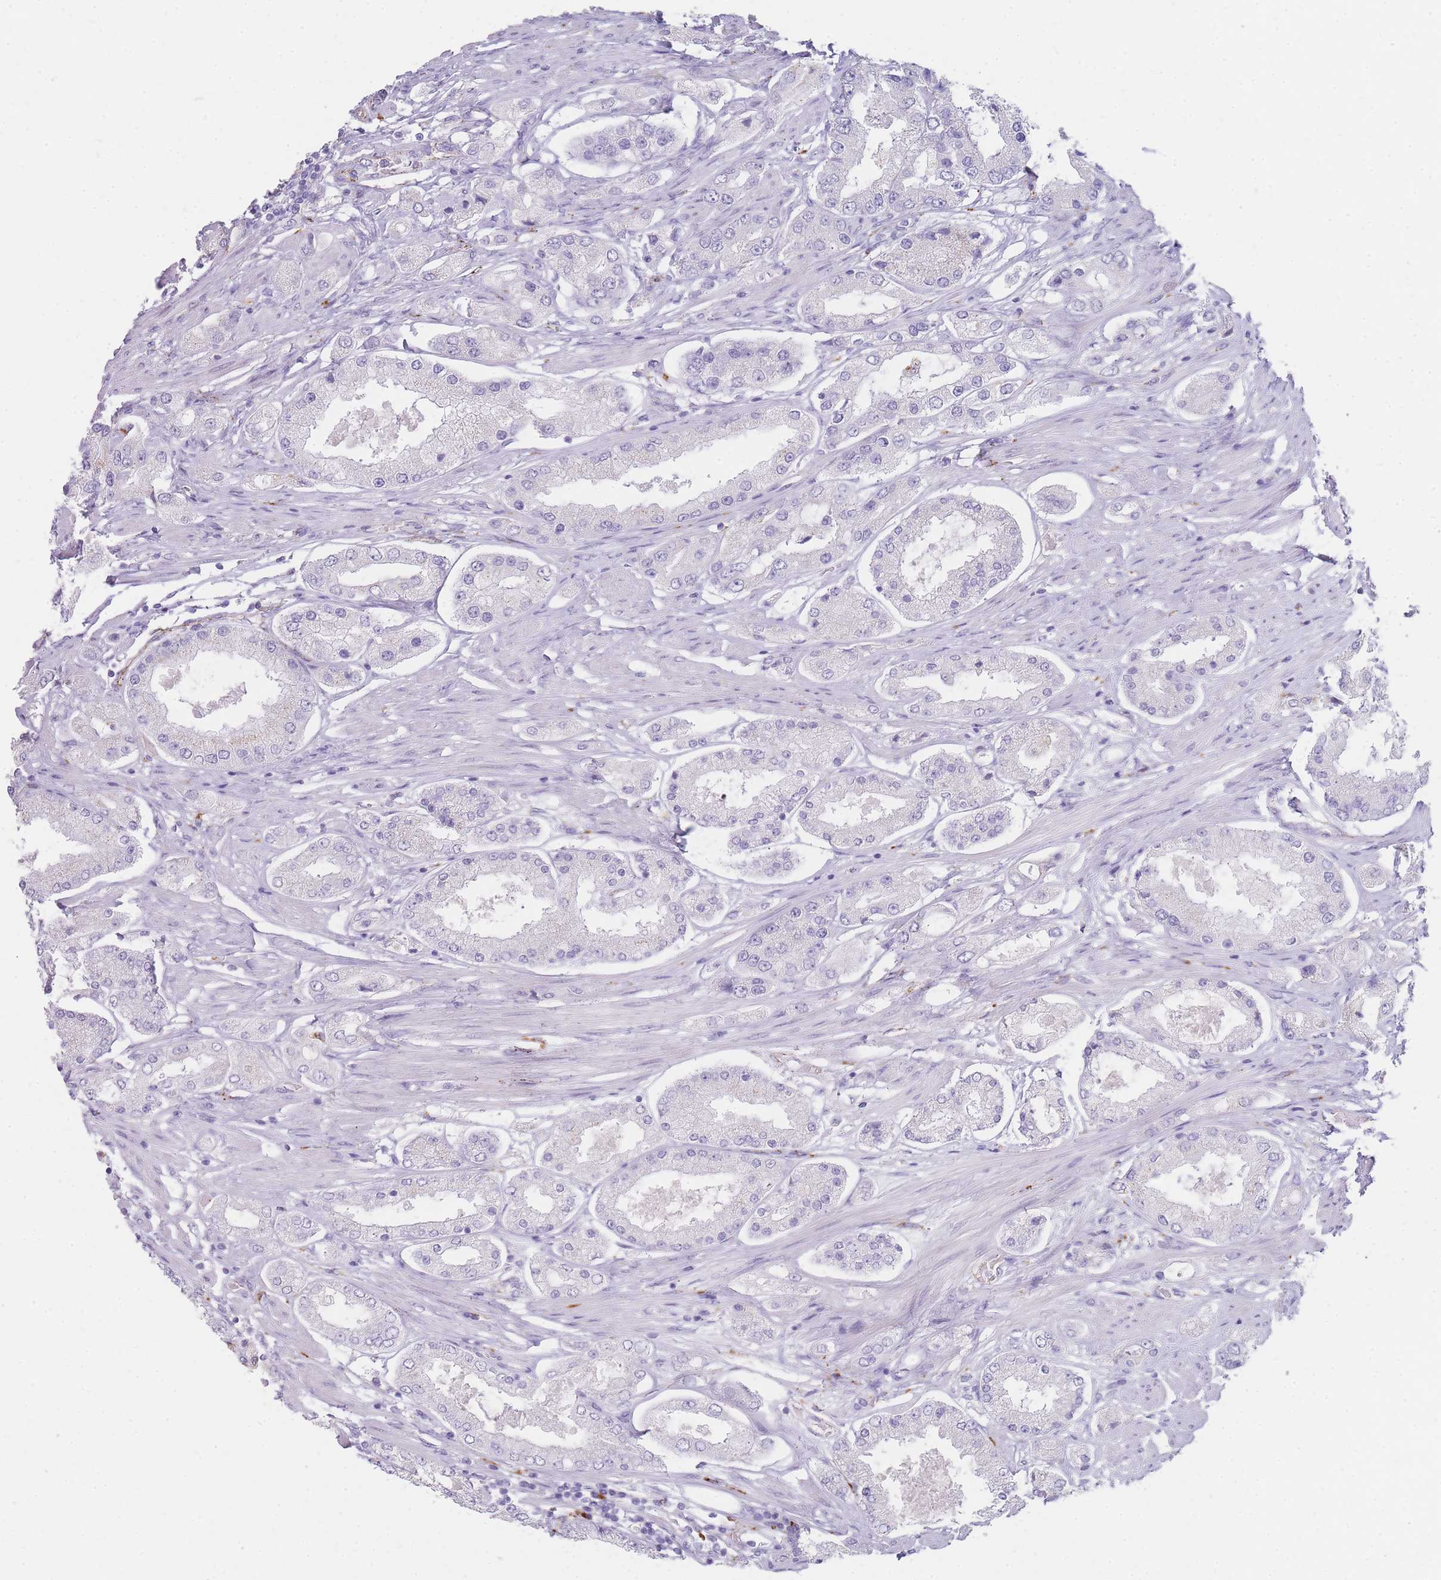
{"staining": {"intensity": "negative", "quantity": "none", "location": "none"}, "tissue": "prostate cancer", "cell_type": "Tumor cells", "image_type": "cancer", "snomed": [{"axis": "morphology", "description": "Adenocarcinoma, High grade"}, {"axis": "topography", "description": "Prostate"}], "caption": "Tumor cells are negative for protein expression in human adenocarcinoma (high-grade) (prostate).", "gene": "RHO", "patient": {"sex": "male", "age": 69}}